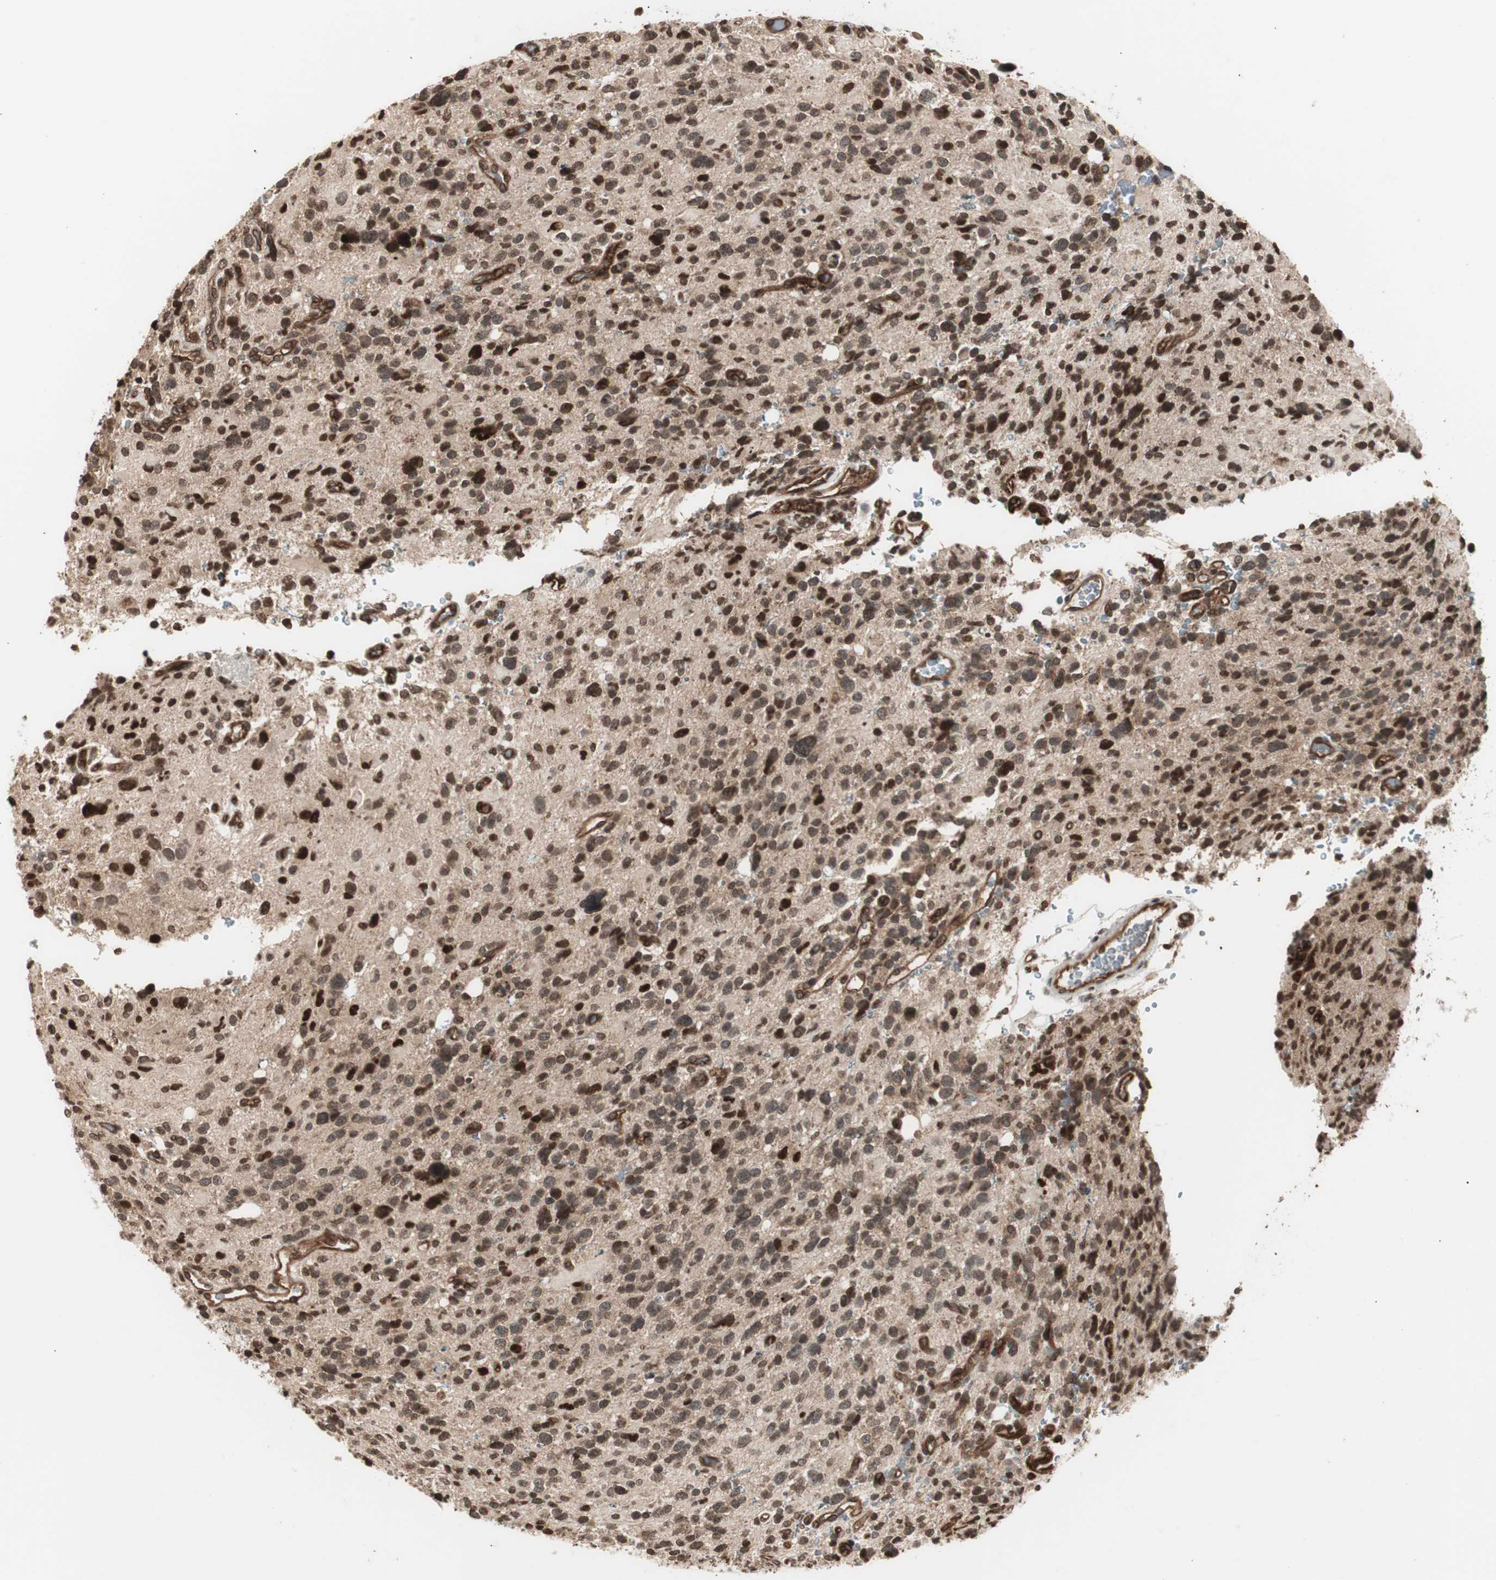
{"staining": {"intensity": "strong", "quantity": ">75%", "location": "cytoplasmic/membranous,nuclear"}, "tissue": "glioma", "cell_type": "Tumor cells", "image_type": "cancer", "snomed": [{"axis": "morphology", "description": "Glioma, malignant, High grade"}, {"axis": "topography", "description": "Brain"}], "caption": "Tumor cells display high levels of strong cytoplasmic/membranous and nuclear positivity in about >75% of cells in malignant high-grade glioma.", "gene": "ZFC3H1", "patient": {"sex": "male", "age": 48}}